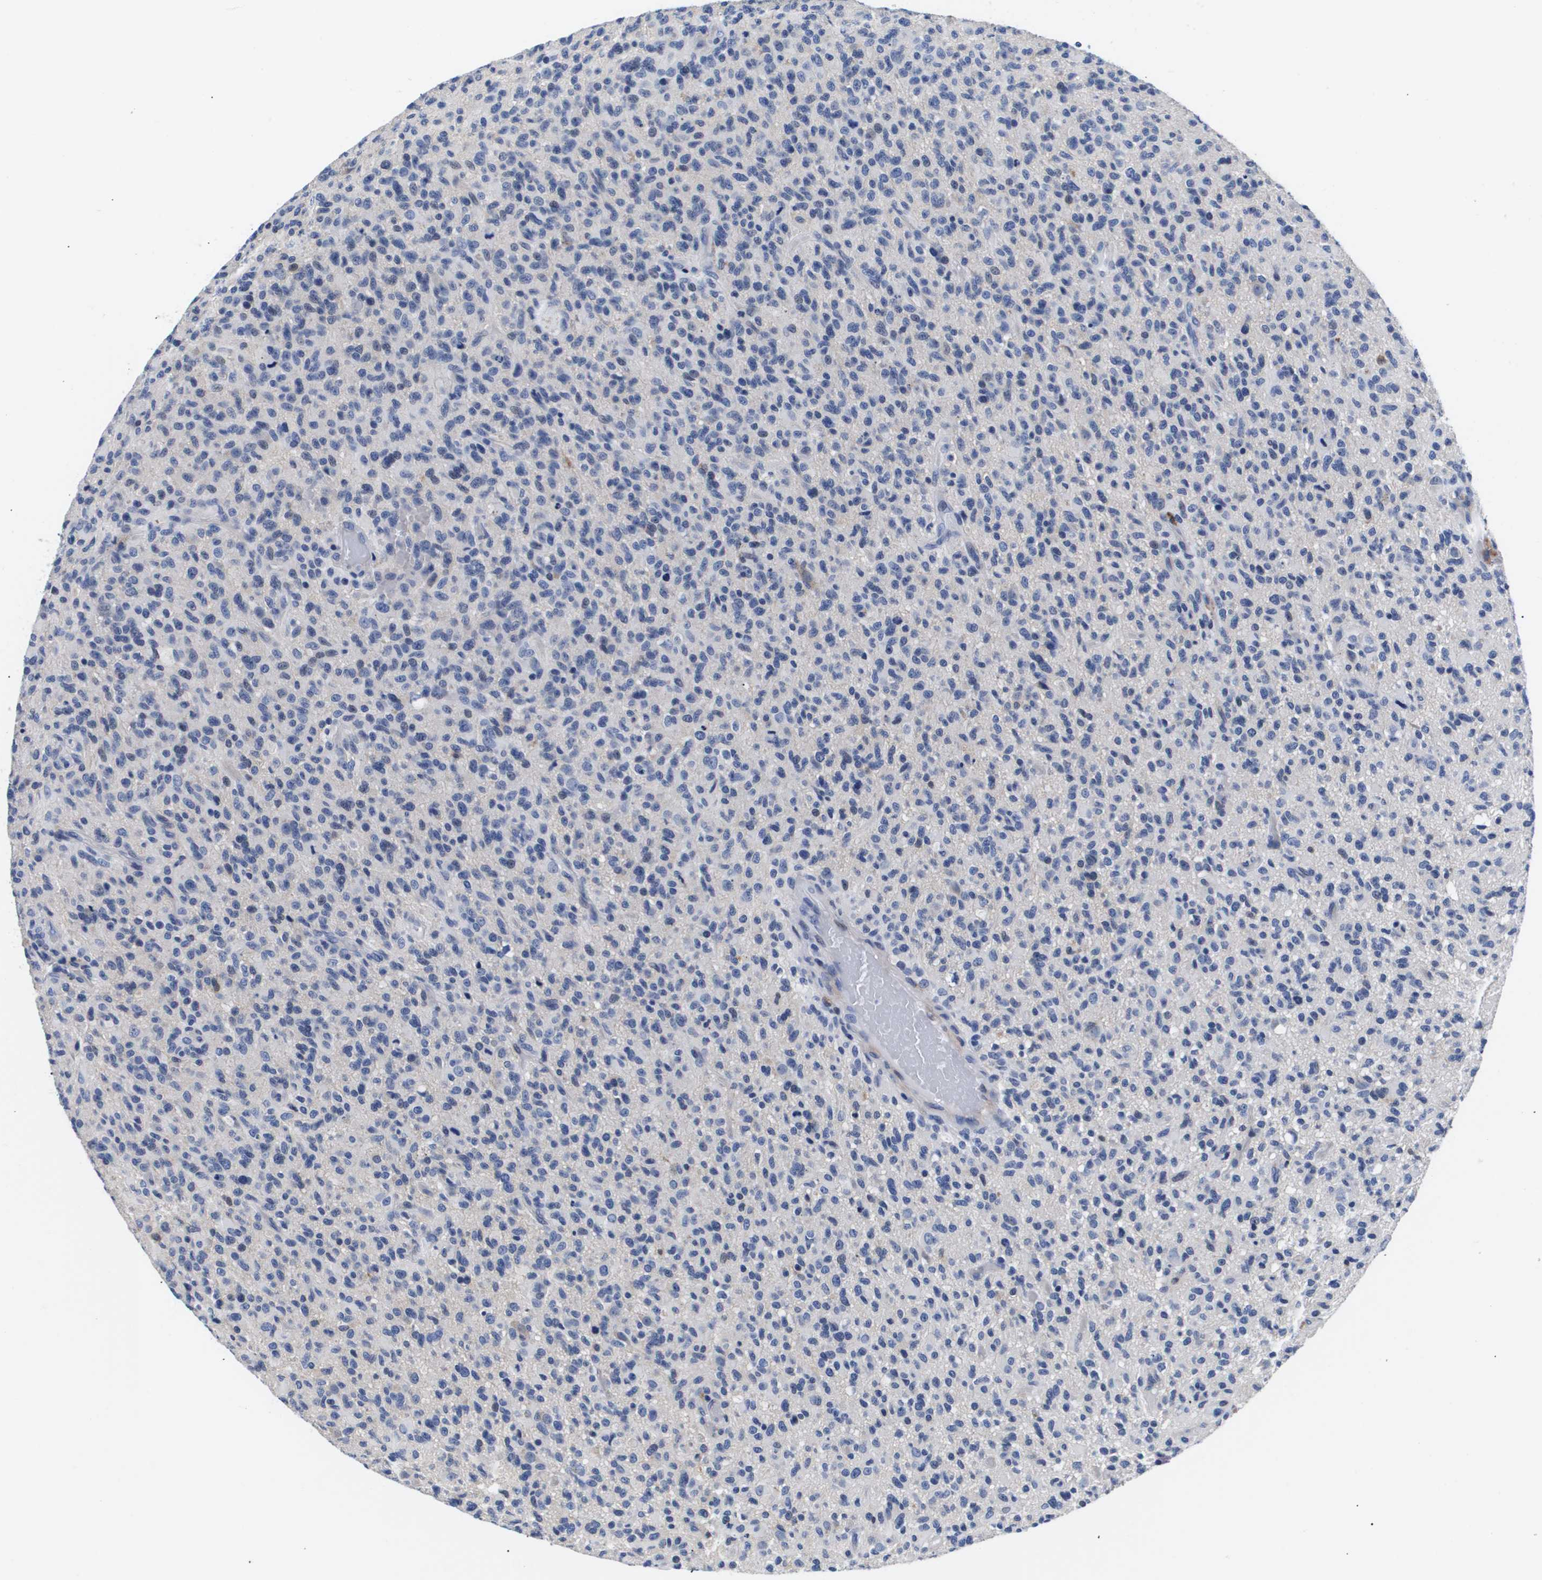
{"staining": {"intensity": "negative", "quantity": "none", "location": "none"}, "tissue": "glioma", "cell_type": "Tumor cells", "image_type": "cancer", "snomed": [{"axis": "morphology", "description": "Glioma, malignant, High grade"}, {"axis": "topography", "description": "Brain"}], "caption": "Immunohistochemistry histopathology image of human high-grade glioma (malignant) stained for a protein (brown), which demonstrates no expression in tumor cells.", "gene": "SHD", "patient": {"sex": "male", "age": 71}}